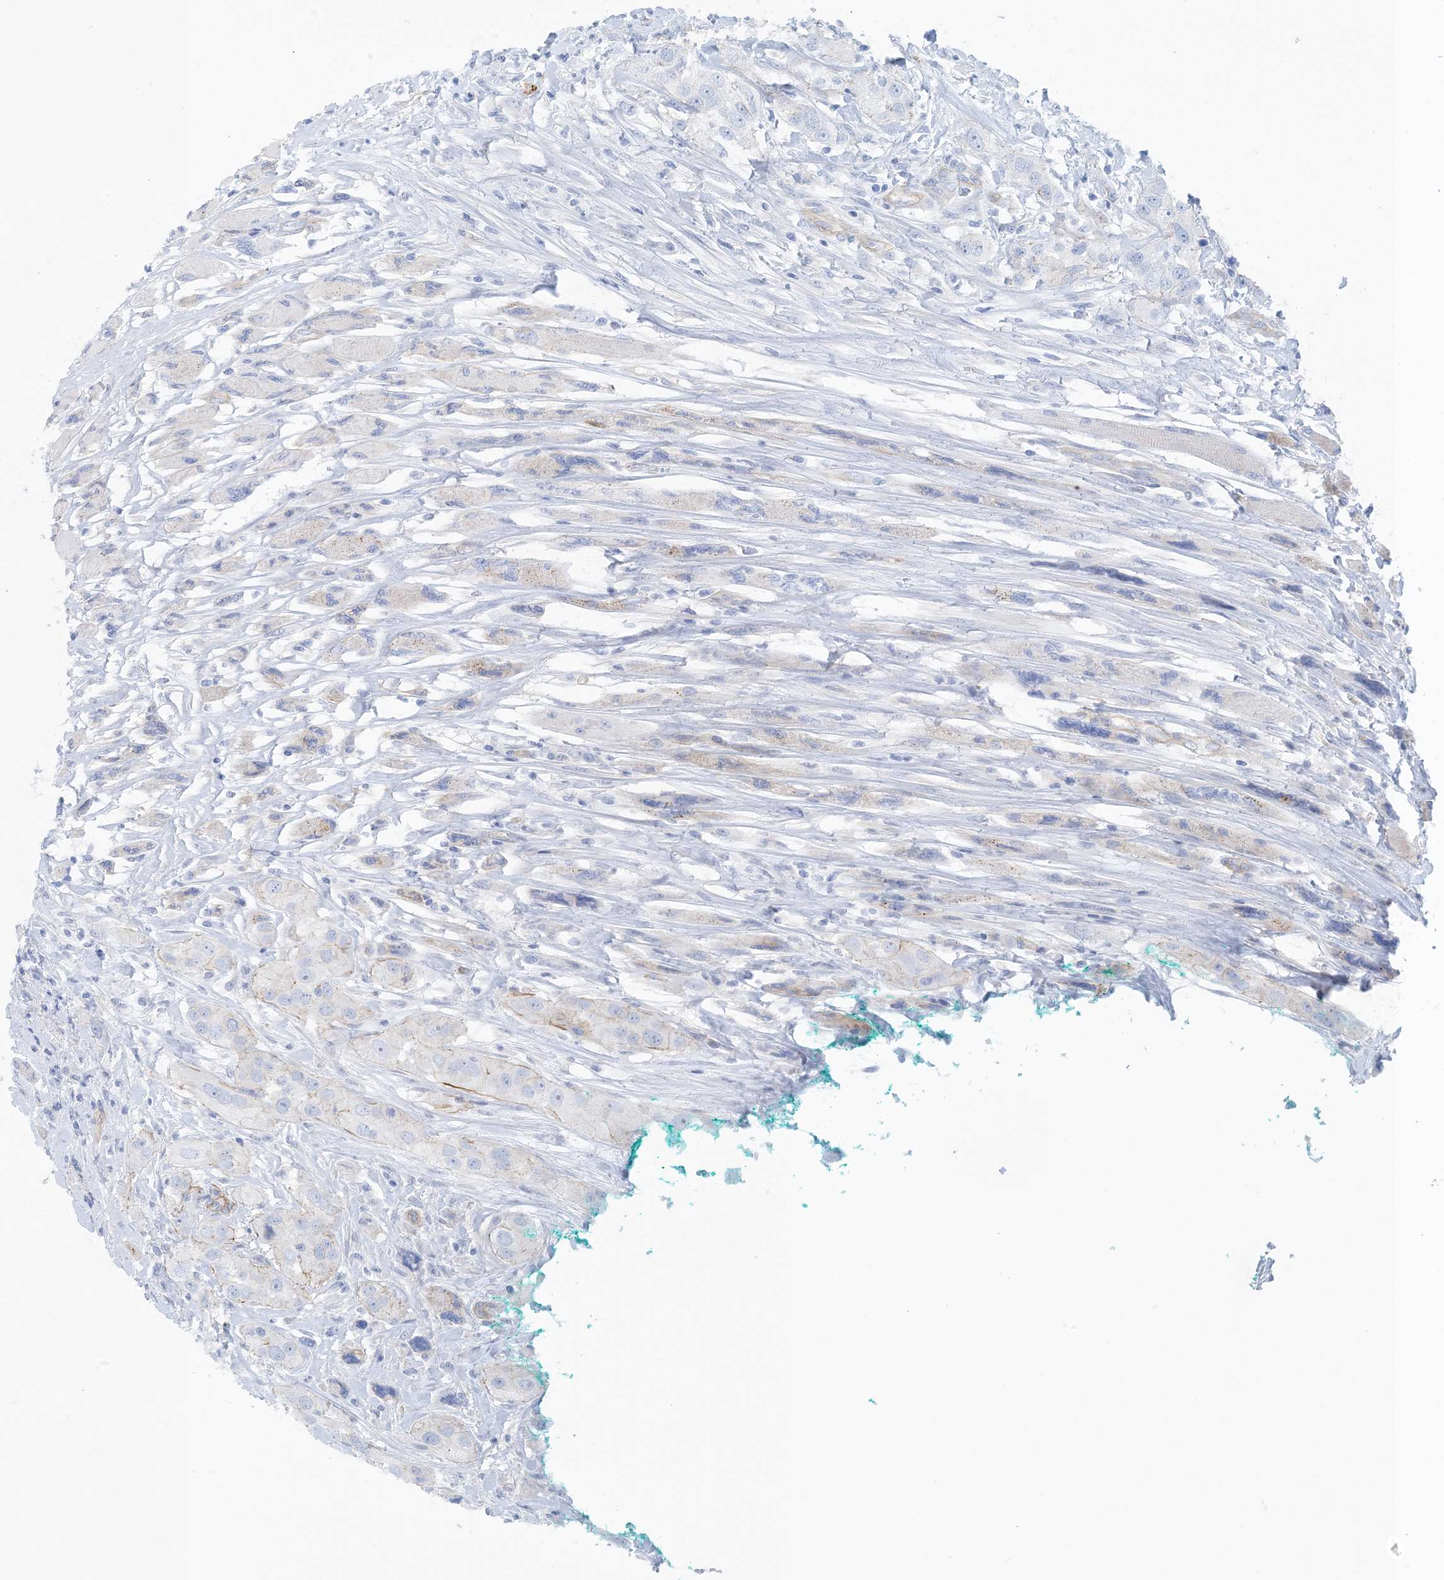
{"staining": {"intensity": "negative", "quantity": "none", "location": "none"}, "tissue": "head and neck cancer", "cell_type": "Tumor cells", "image_type": "cancer", "snomed": [{"axis": "morphology", "description": "Normal tissue, NOS"}, {"axis": "morphology", "description": "Squamous cell carcinoma, NOS"}, {"axis": "topography", "description": "Skeletal muscle"}, {"axis": "topography", "description": "Head-Neck"}], "caption": "Immunohistochemistry (IHC) photomicrograph of human head and neck cancer stained for a protein (brown), which shows no positivity in tumor cells.", "gene": "SHANK1", "patient": {"sex": "male", "age": 51}}